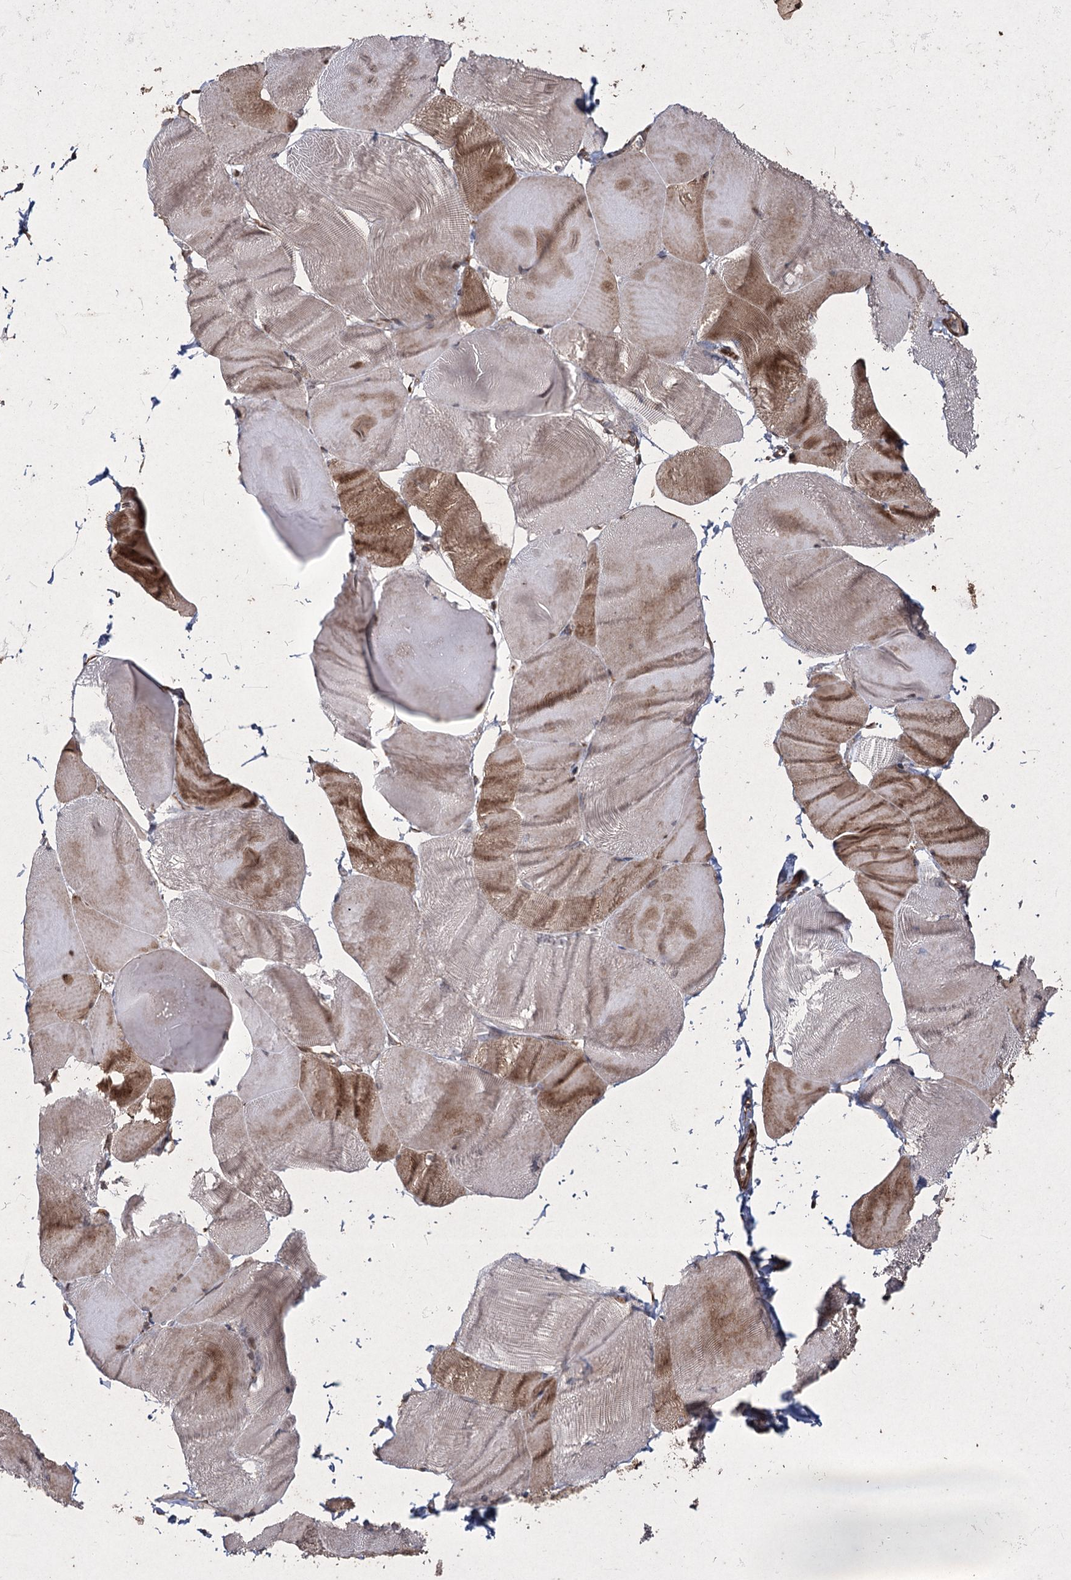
{"staining": {"intensity": "strong", "quantity": "25%-75%", "location": "cytoplasmic/membranous"}, "tissue": "skeletal muscle", "cell_type": "Myocytes", "image_type": "normal", "snomed": [{"axis": "morphology", "description": "Normal tissue, NOS"}, {"axis": "morphology", "description": "Basal cell carcinoma"}, {"axis": "topography", "description": "Skeletal muscle"}], "caption": "Brown immunohistochemical staining in benign human skeletal muscle displays strong cytoplasmic/membranous positivity in approximately 25%-75% of myocytes. Ihc stains the protein of interest in brown and the nuclei are stained blue.", "gene": "PRC1", "patient": {"sex": "female", "age": 64}}